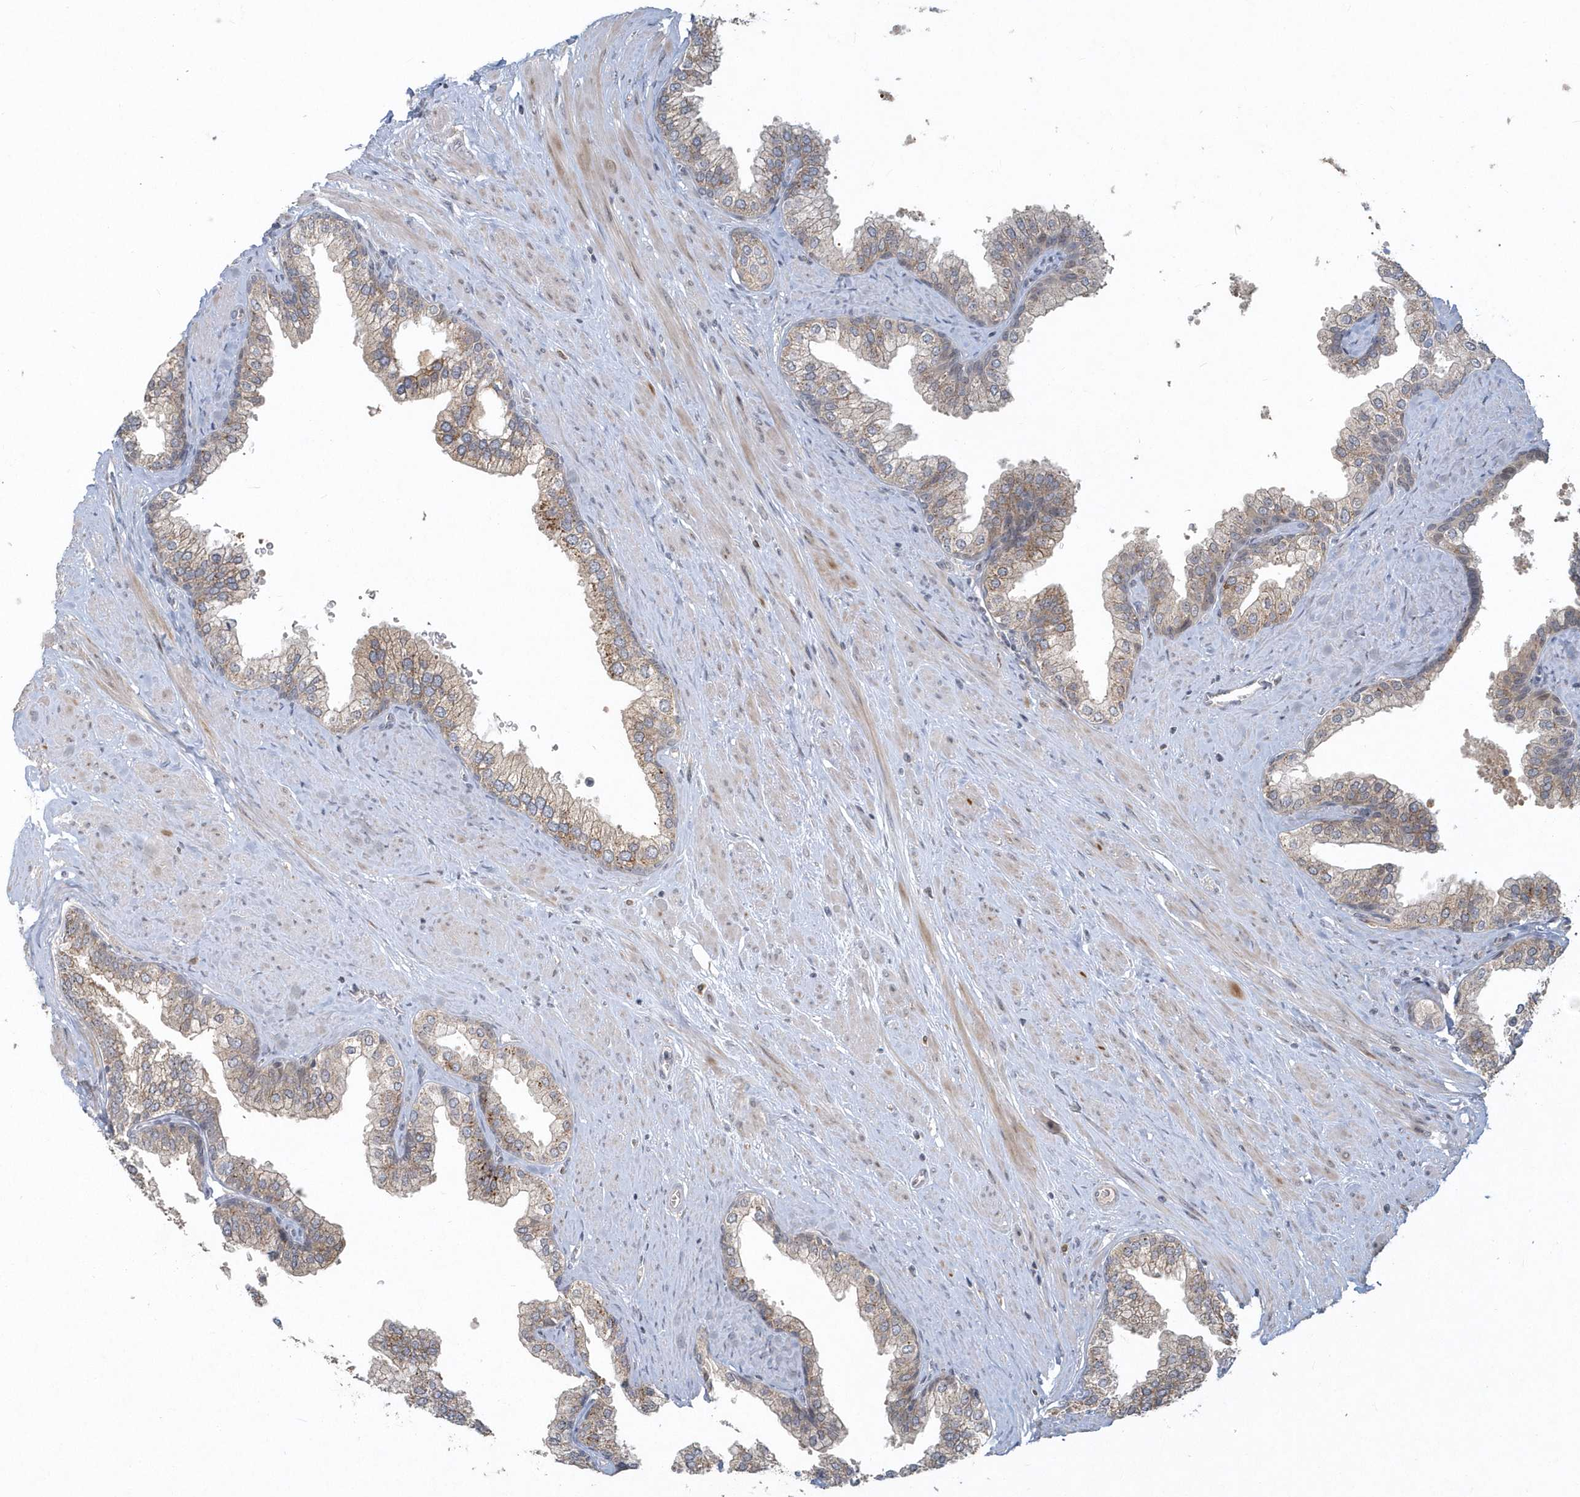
{"staining": {"intensity": "moderate", "quantity": "<25%", "location": "cytoplasmic/membranous"}, "tissue": "prostate", "cell_type": "Glandular cells", "image_type": "normal", "snomed": [{"axis": "morphology", "description": "Normal tissue, NOS"}, {"axis": "morphology", "description": "Urothelial carcinoma, Low grade"}, {"axis": "topography", "description": "Urinary bladder"}, {"axis": "topography", "description": "Prostate"}], "caption": "Moderate cytoplasmic/membranous staining for a protein is present in approximately <25% of glandular cells of unremarkable prostate using IHC.", "gene": "TRAIP", "patient": {"sex": "male", "age": 60}}